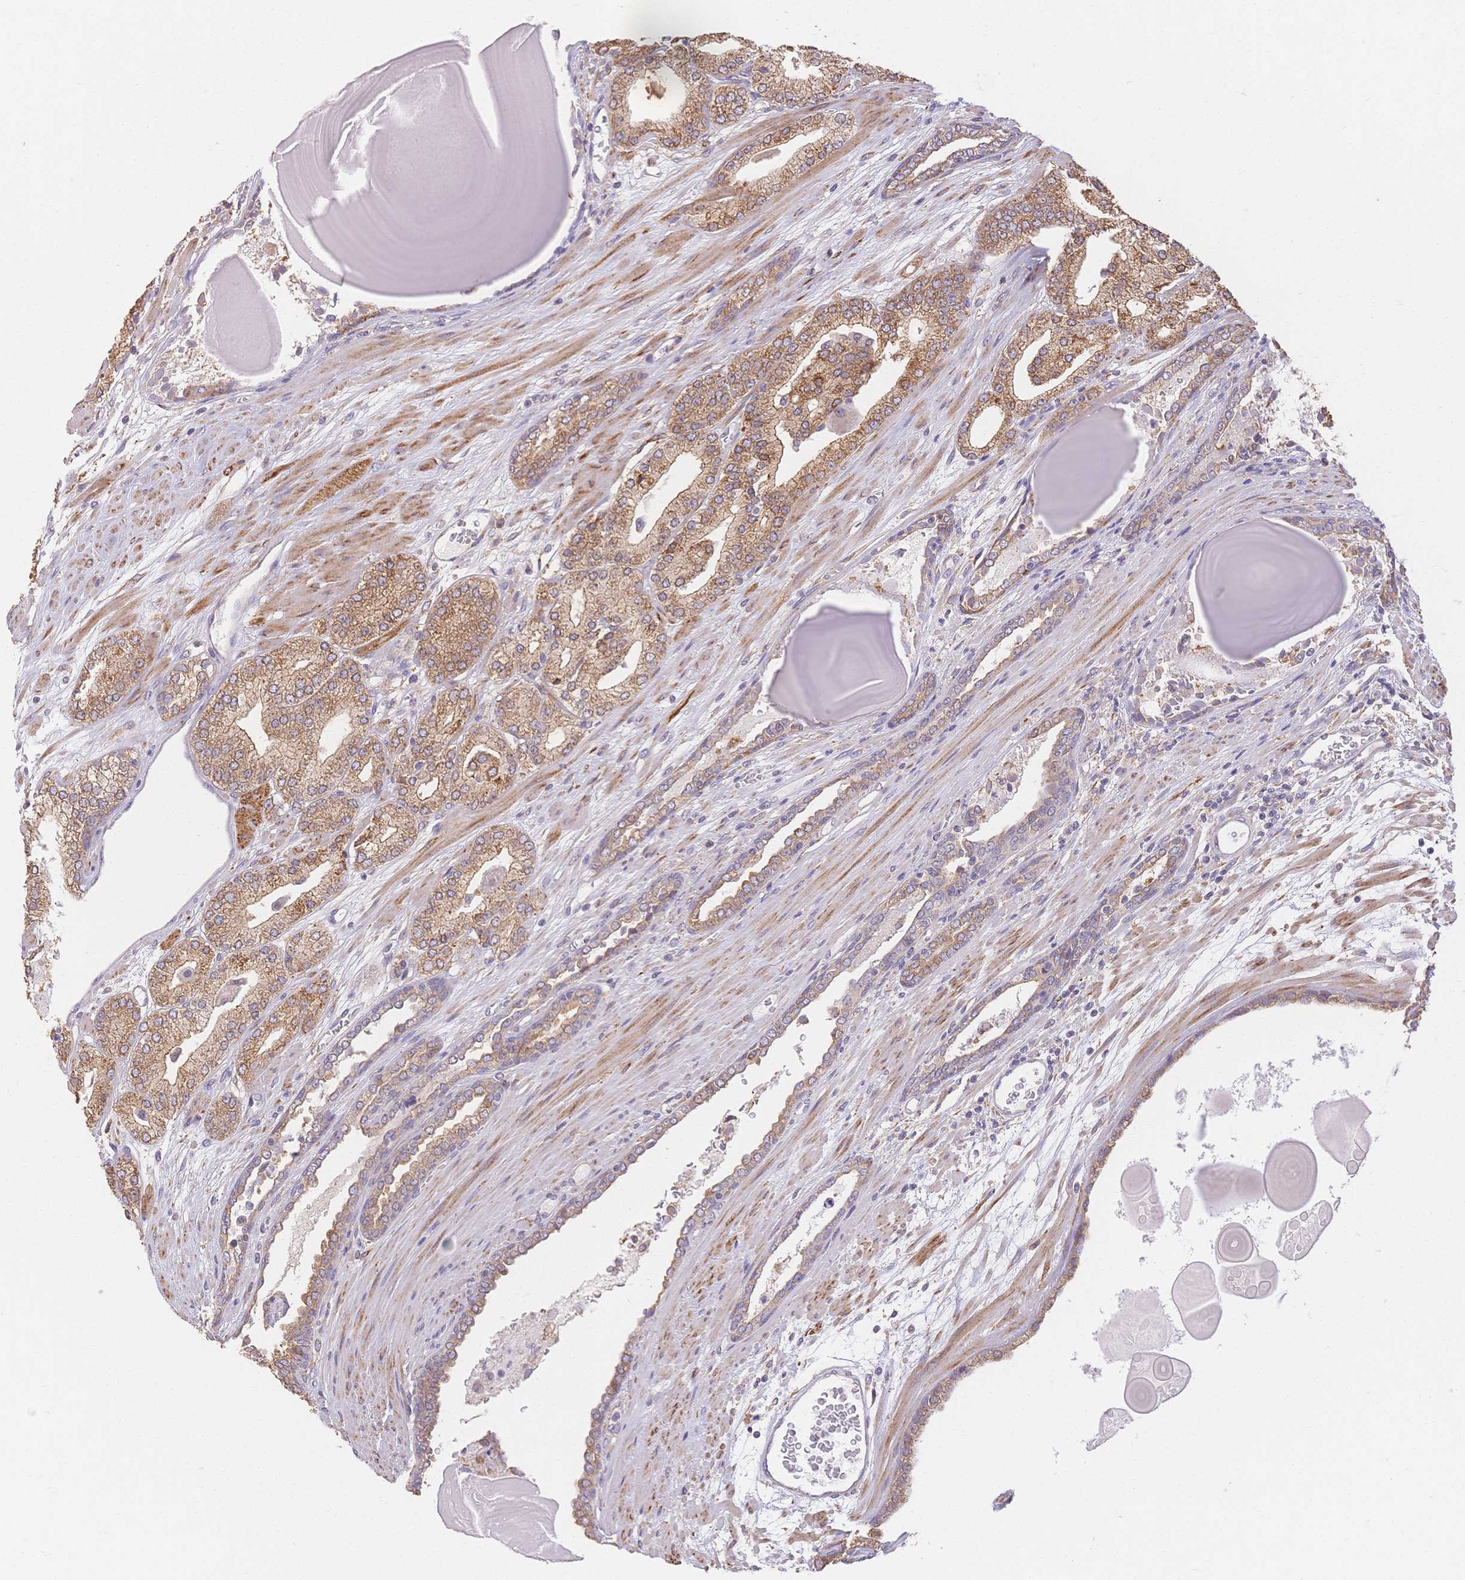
{"staining": {"intensity": "moderate", "quantity": ">75%", "location": "cytoplasmic/membranous"}, "tissue": "prostate cancer", "cell_type": "Tumor cells", "image_type": "cancer", "snomed": [{"axis": "morphology", "description": "Adenocarcinoma, High grade"}, {"axis": "topography", "description": "Prostate"}], "caption": "Prostate cancer (adenocarcinoma (high-grade)) was stained to show a protein in brown. There is medium levels of moderate cytoplasmic/membranous positivity in about >75% of tumor cells.", "gene": "HS3ST5", "patient": {"sex": "male", "age": 64}}